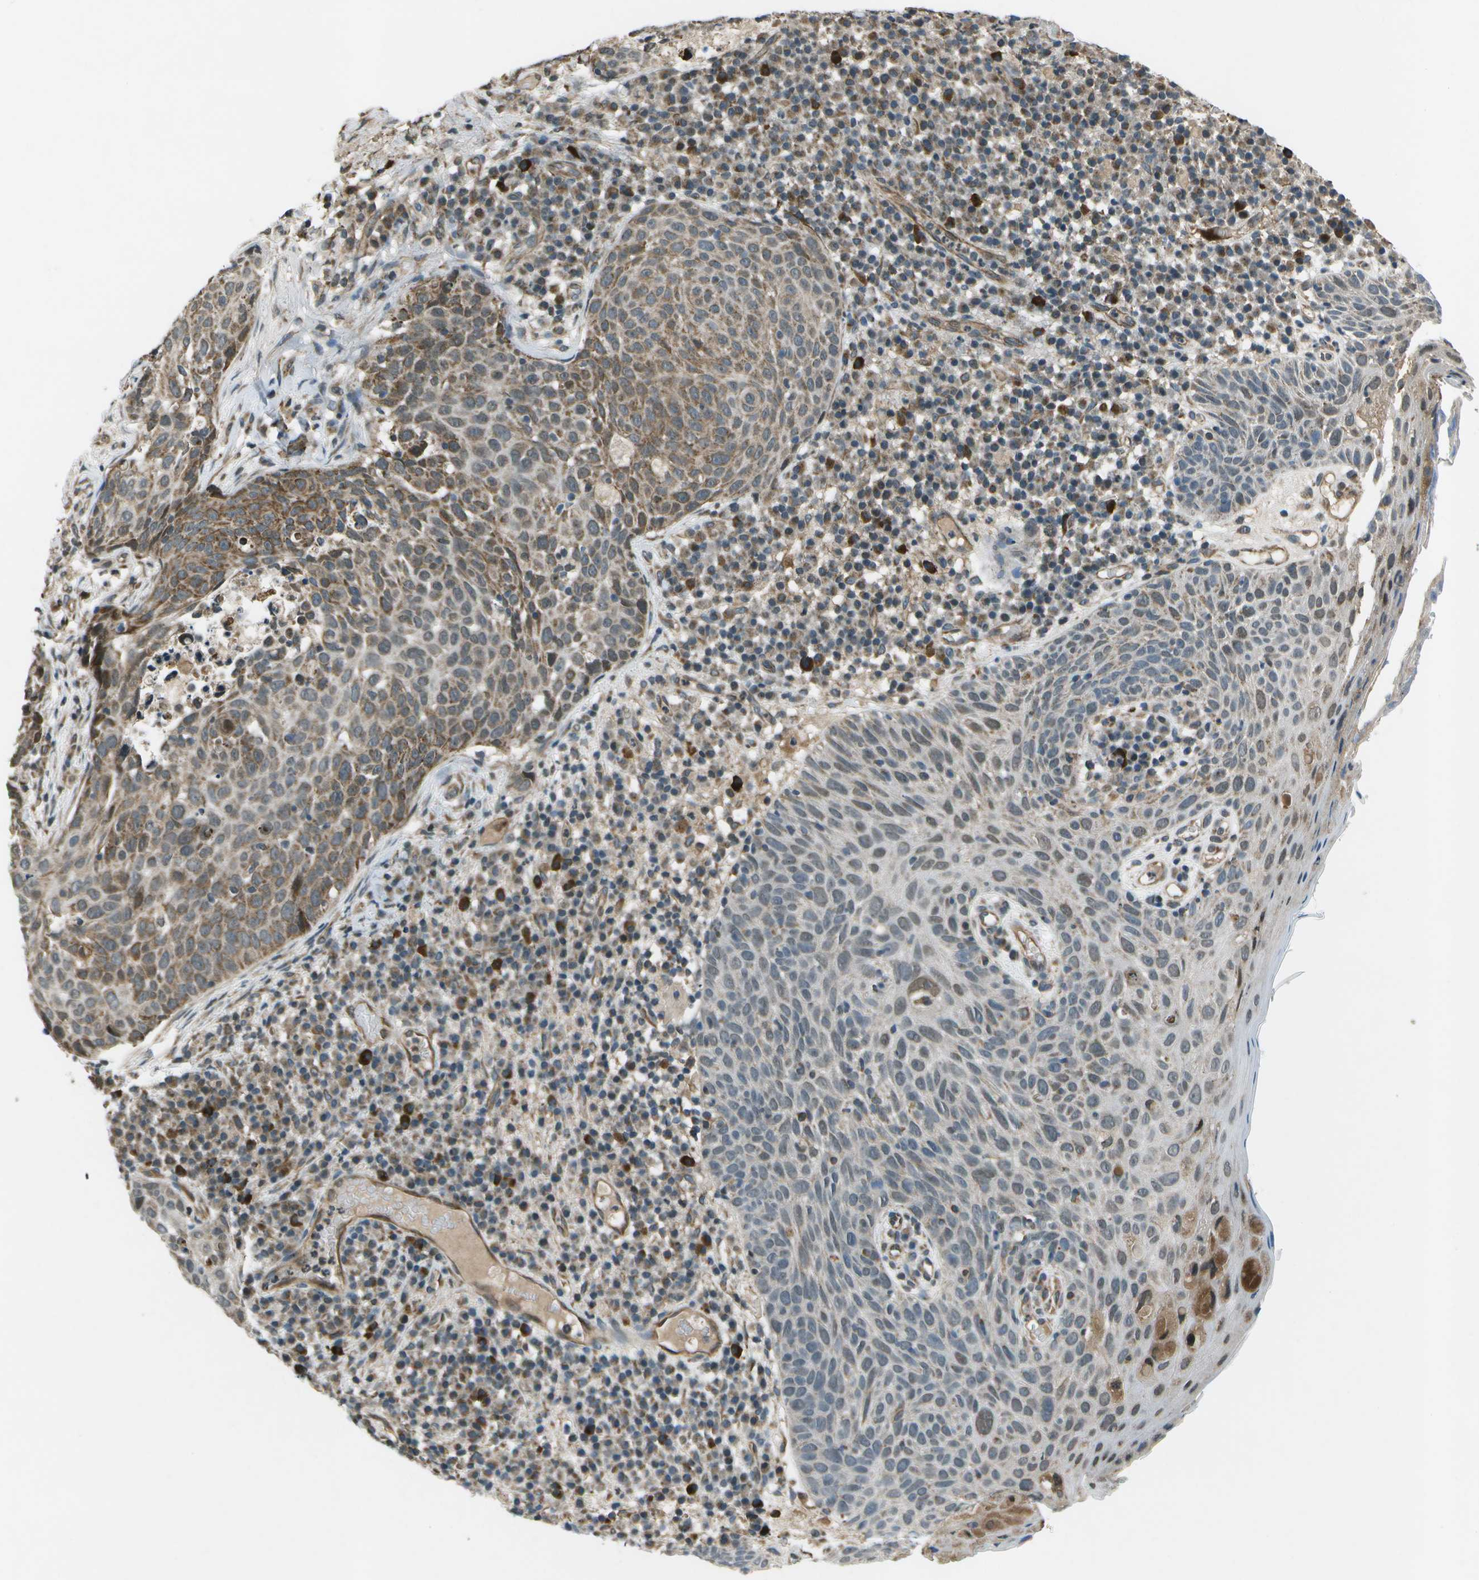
{"staining": {"intensity": "moderate", "quantity": "25%-75%", "location": "cytoplasmic/membranous,nuclear"}, "tissue": "skin cancer", "cell_type": "Tumor cells", "image_type": "cancer", "snomed": [{"axis": "morphology", "description": "Squamous cell carcinoma in situ, NOS"}, {"axis": "morphology", "description": "Squamous cell carcinoma, NOS"}, {"axis": "topography", "description": "Skin"}], "caption": "About 25%-75% of tumor cells in skin squamous cell carcinoma exhibit moderate cytoplasmic/membranous and nuclear protein expression as visualized by brown immunohistochemical staining.", "gene": "EIF2AK1", "patient": {"sex": "male", "age": 93}}